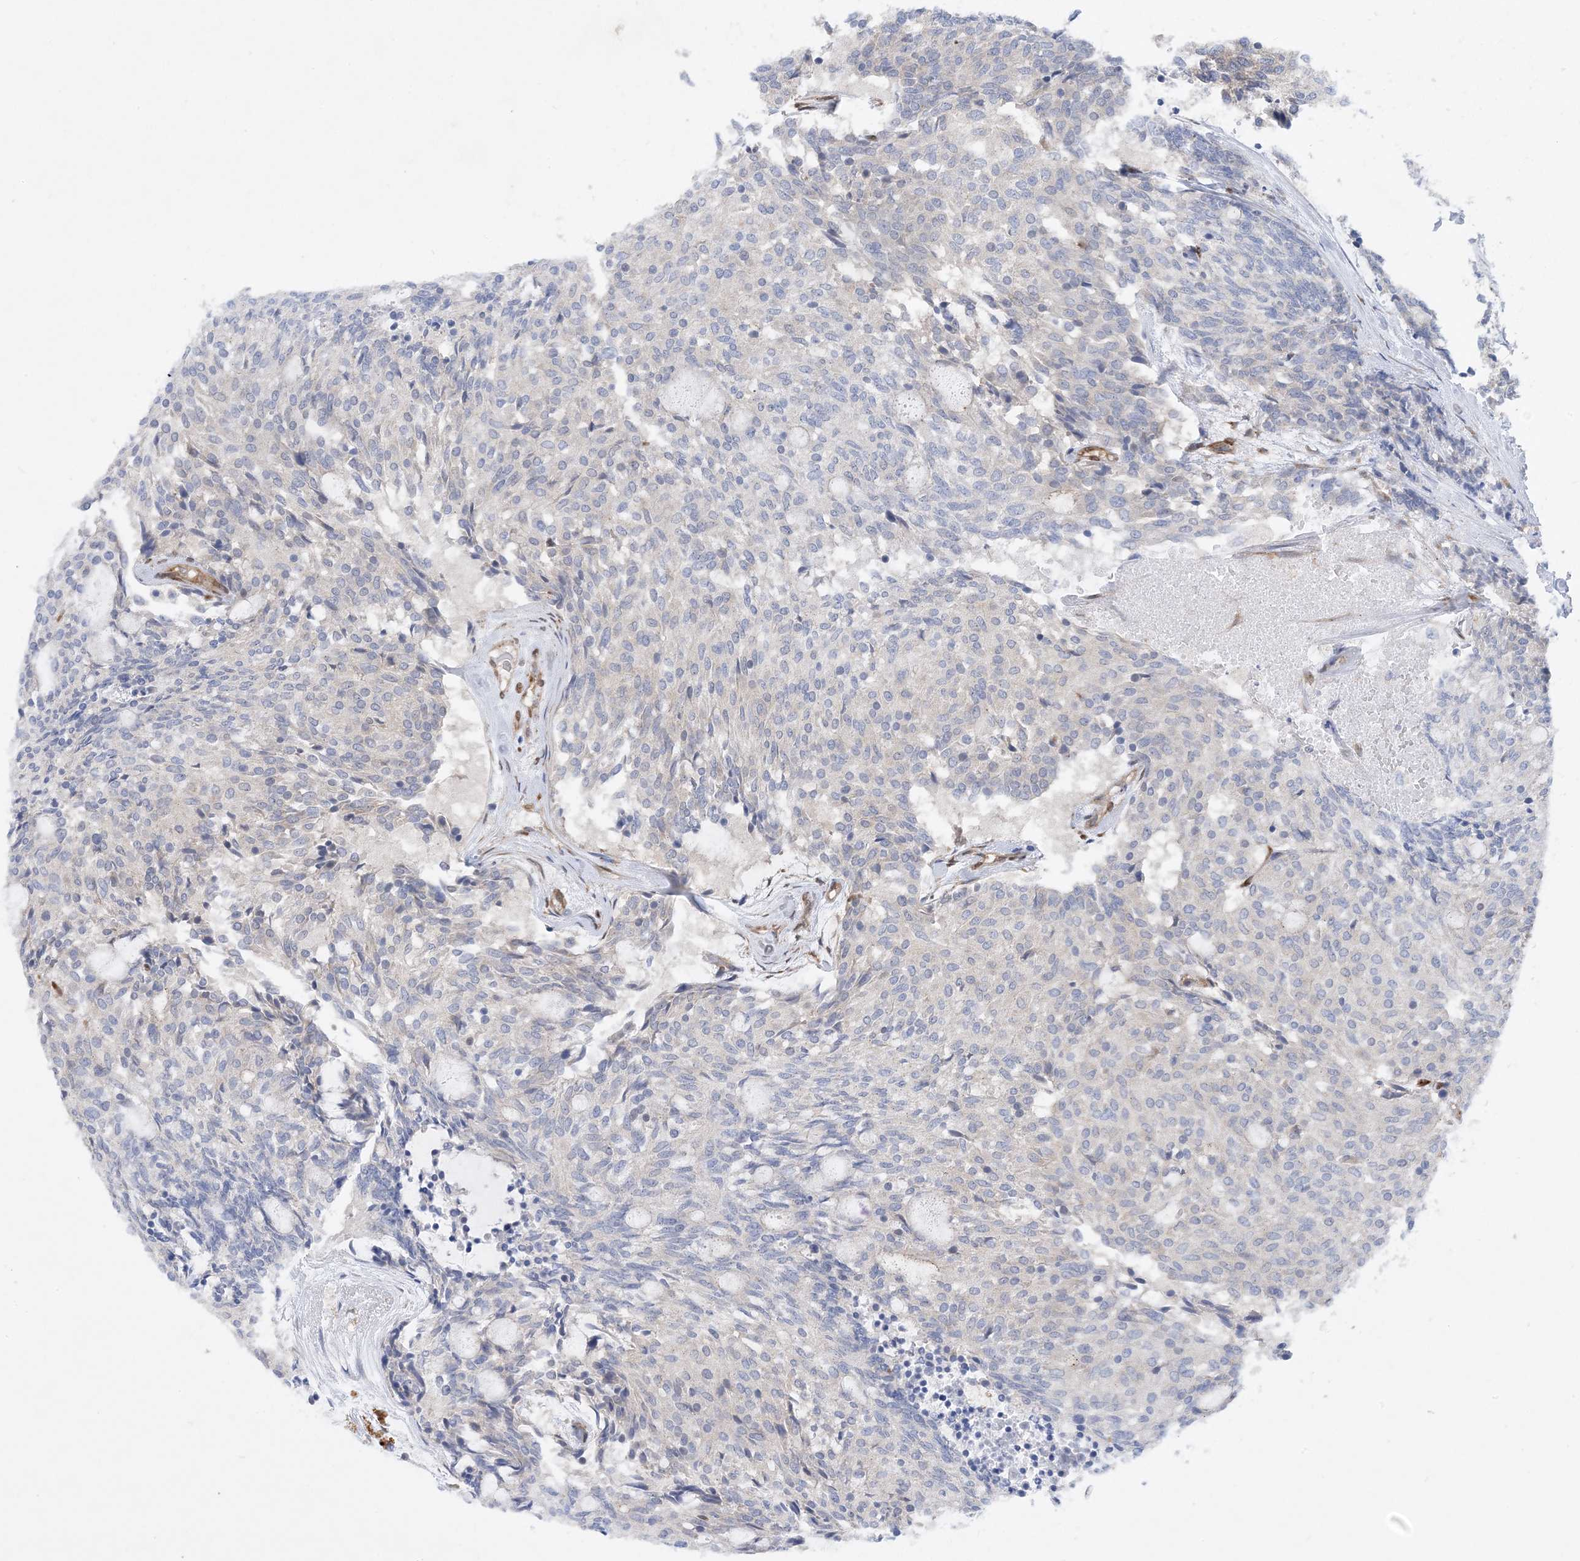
{"staining": {"intensity": "negative", "quantity": "none", "location": "none"}, "tissue": "carcinoid", "cell_type": "Tumor cells", "image_type": "cancer", "snomed": [{"axis": "morphology", "description": "Carcinoid, malignant, NOS"}, {"axis": "topography", "description": "Pancreas"}], "caption": "Malignant carcinoid was stained to show a protein in brown. There is no significant expression in tumor cells. (Brightfield microscopy of DAB (3,3'-diaminobenzidine) IHC at high magnification).", "gene": "RBMS3", "patient": {"sex": "female", "age": 54}}